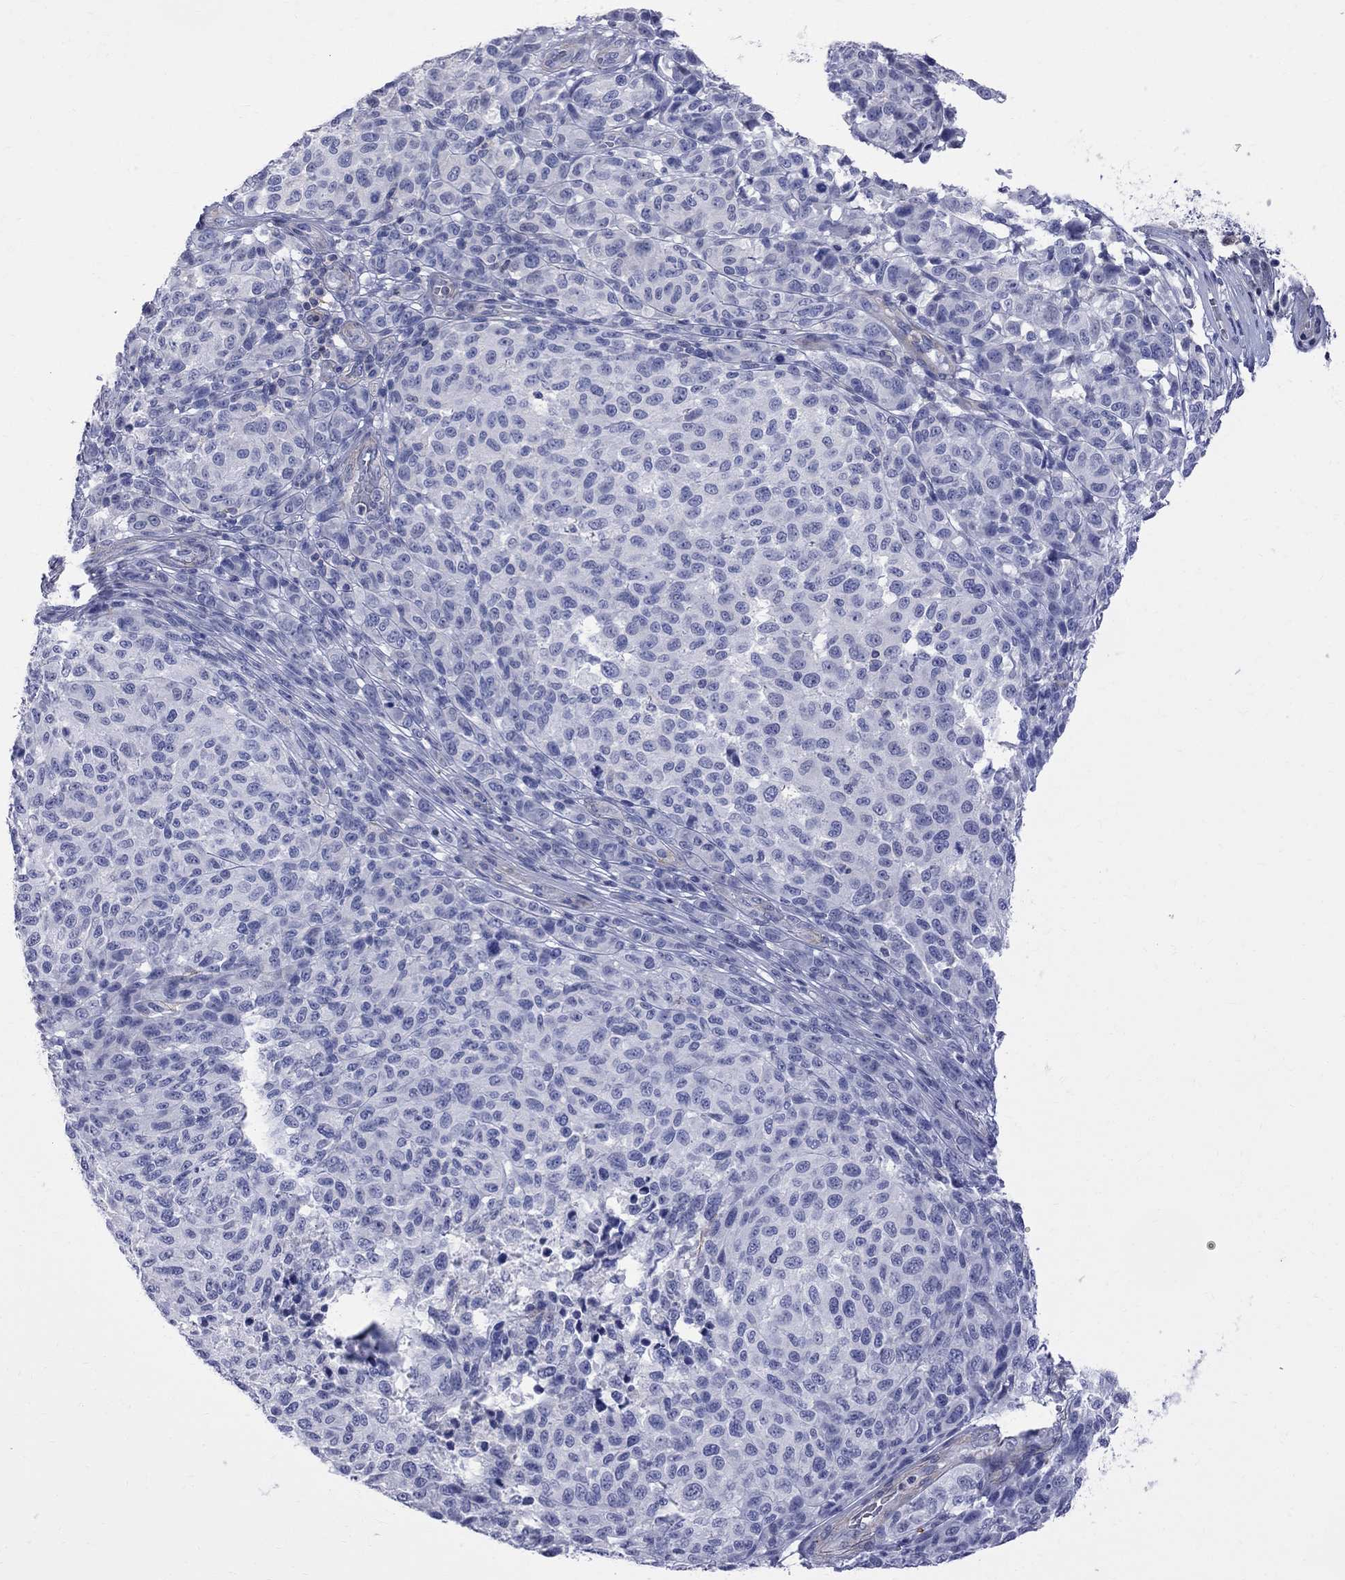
{"staining": {"intensity": "negative", "quantity": "none", "location": "none"}, "tissue": "melanoma", "cell_type": "Tumor cells", "image_type": "cancer", "snomed": [{"axis": "morphology", "description": "Malignant melanoma, NOS"}, {"axis": "topography", "description": "Skin"}], "caption": "Immunohistochemical staining of human melanoma exhibits no significant positivity in tumor cells.", "gene": "S100A3", "patient": {"sex": "male", "age": 59}}